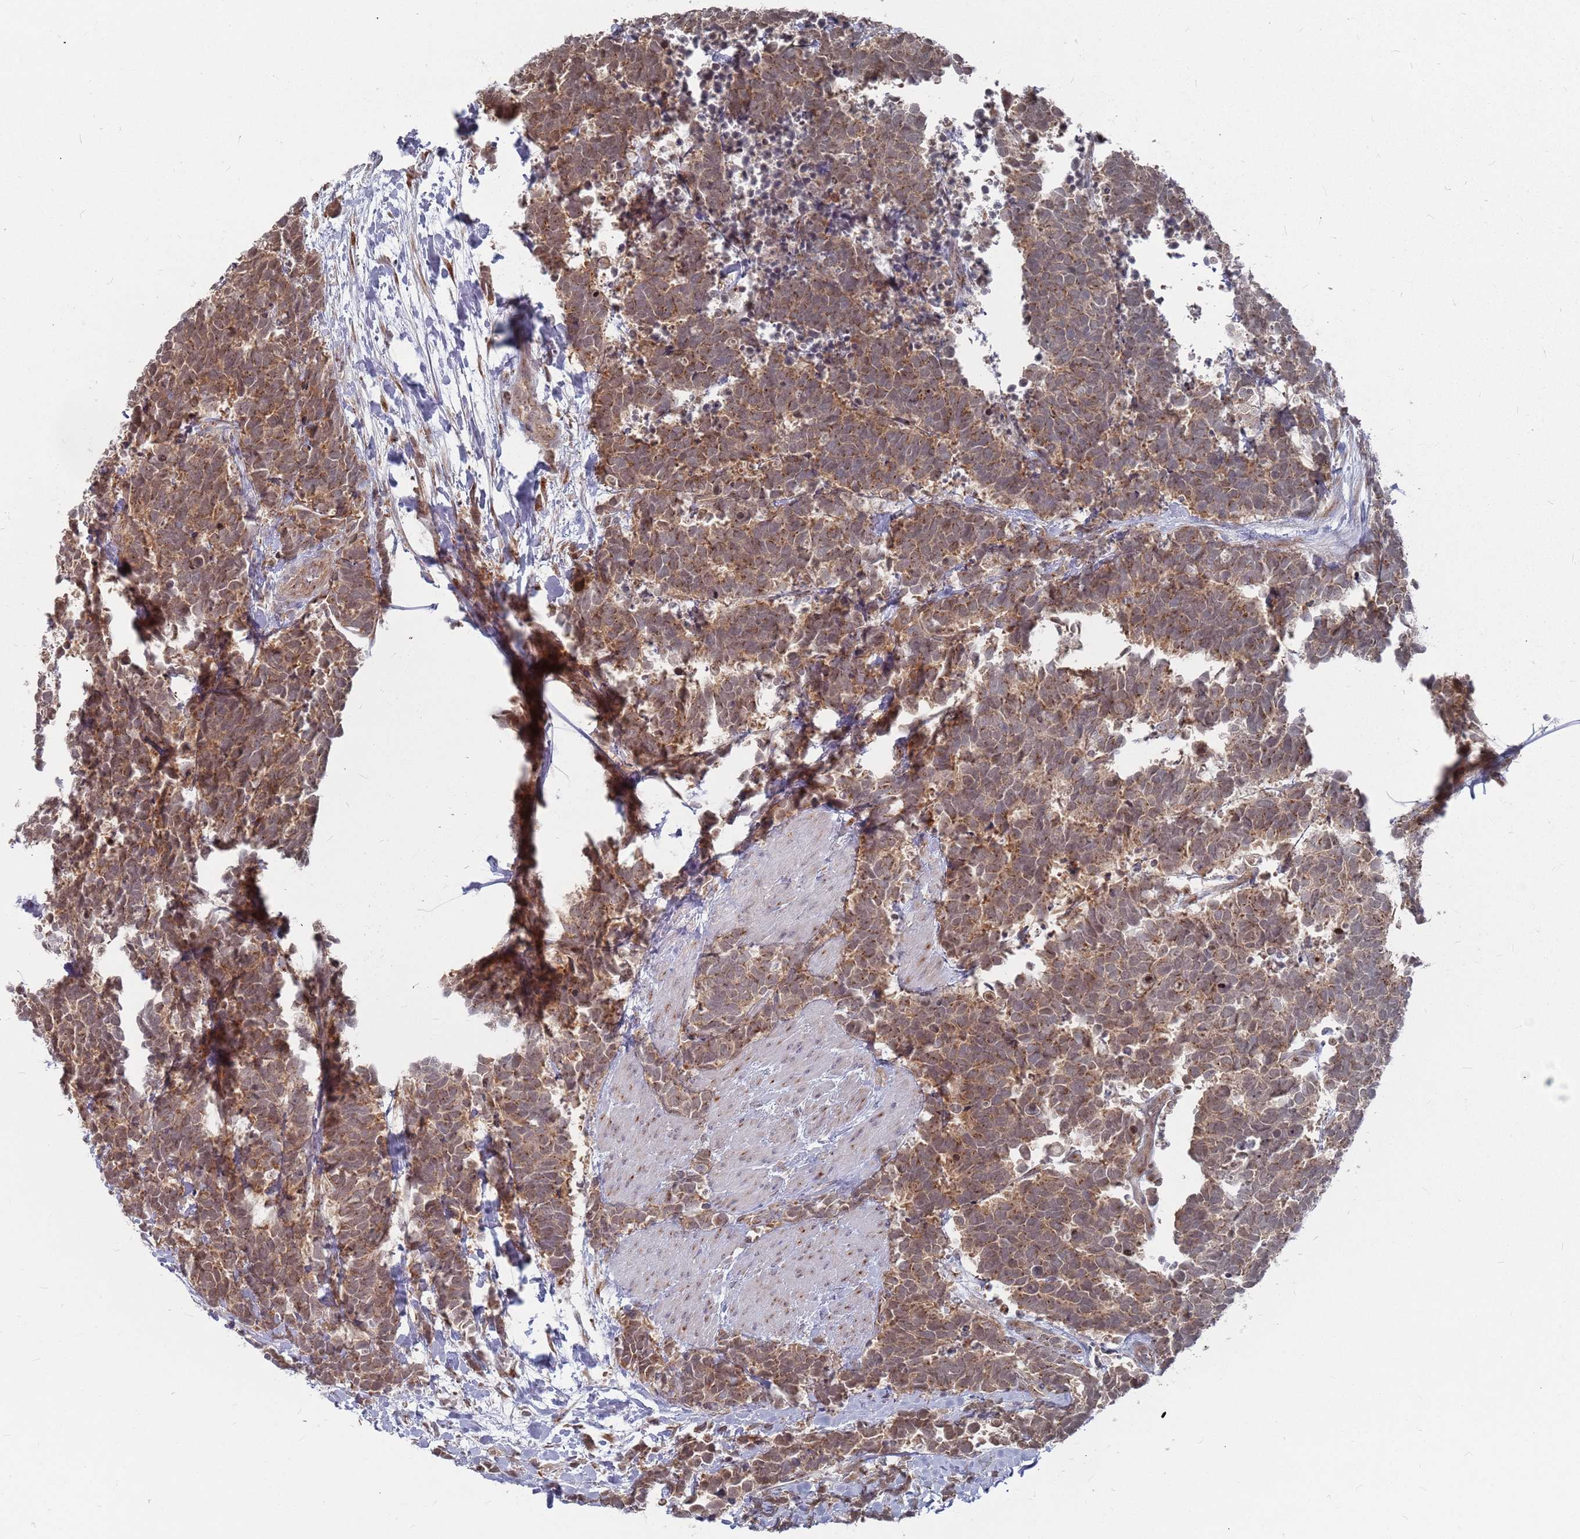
{"staining": {"intensity": "moderate", "quantity": ">75%", "location": "cytoplasmic/membranous"}, "tissue": "carcinoid", "cell_type": "Tumor cells", "image_type": "cancer", "snomed": [{"axis": "morphology", "description": "Carcinoma, NOS"}, {"axis": "morphology", "description": "Carcinoid, malignant, NOS"}, {"axis": "topography", "description": "Prostate"}], "caption": "An image showing moderate cytoplasmic/membranous expression in approximately >75% of tumor cells in carcinoid (malignant), as visualized by brown immunohistochemical staining.", "gene": "FMO4", "patient": {"sex": "male", "age": 57}}